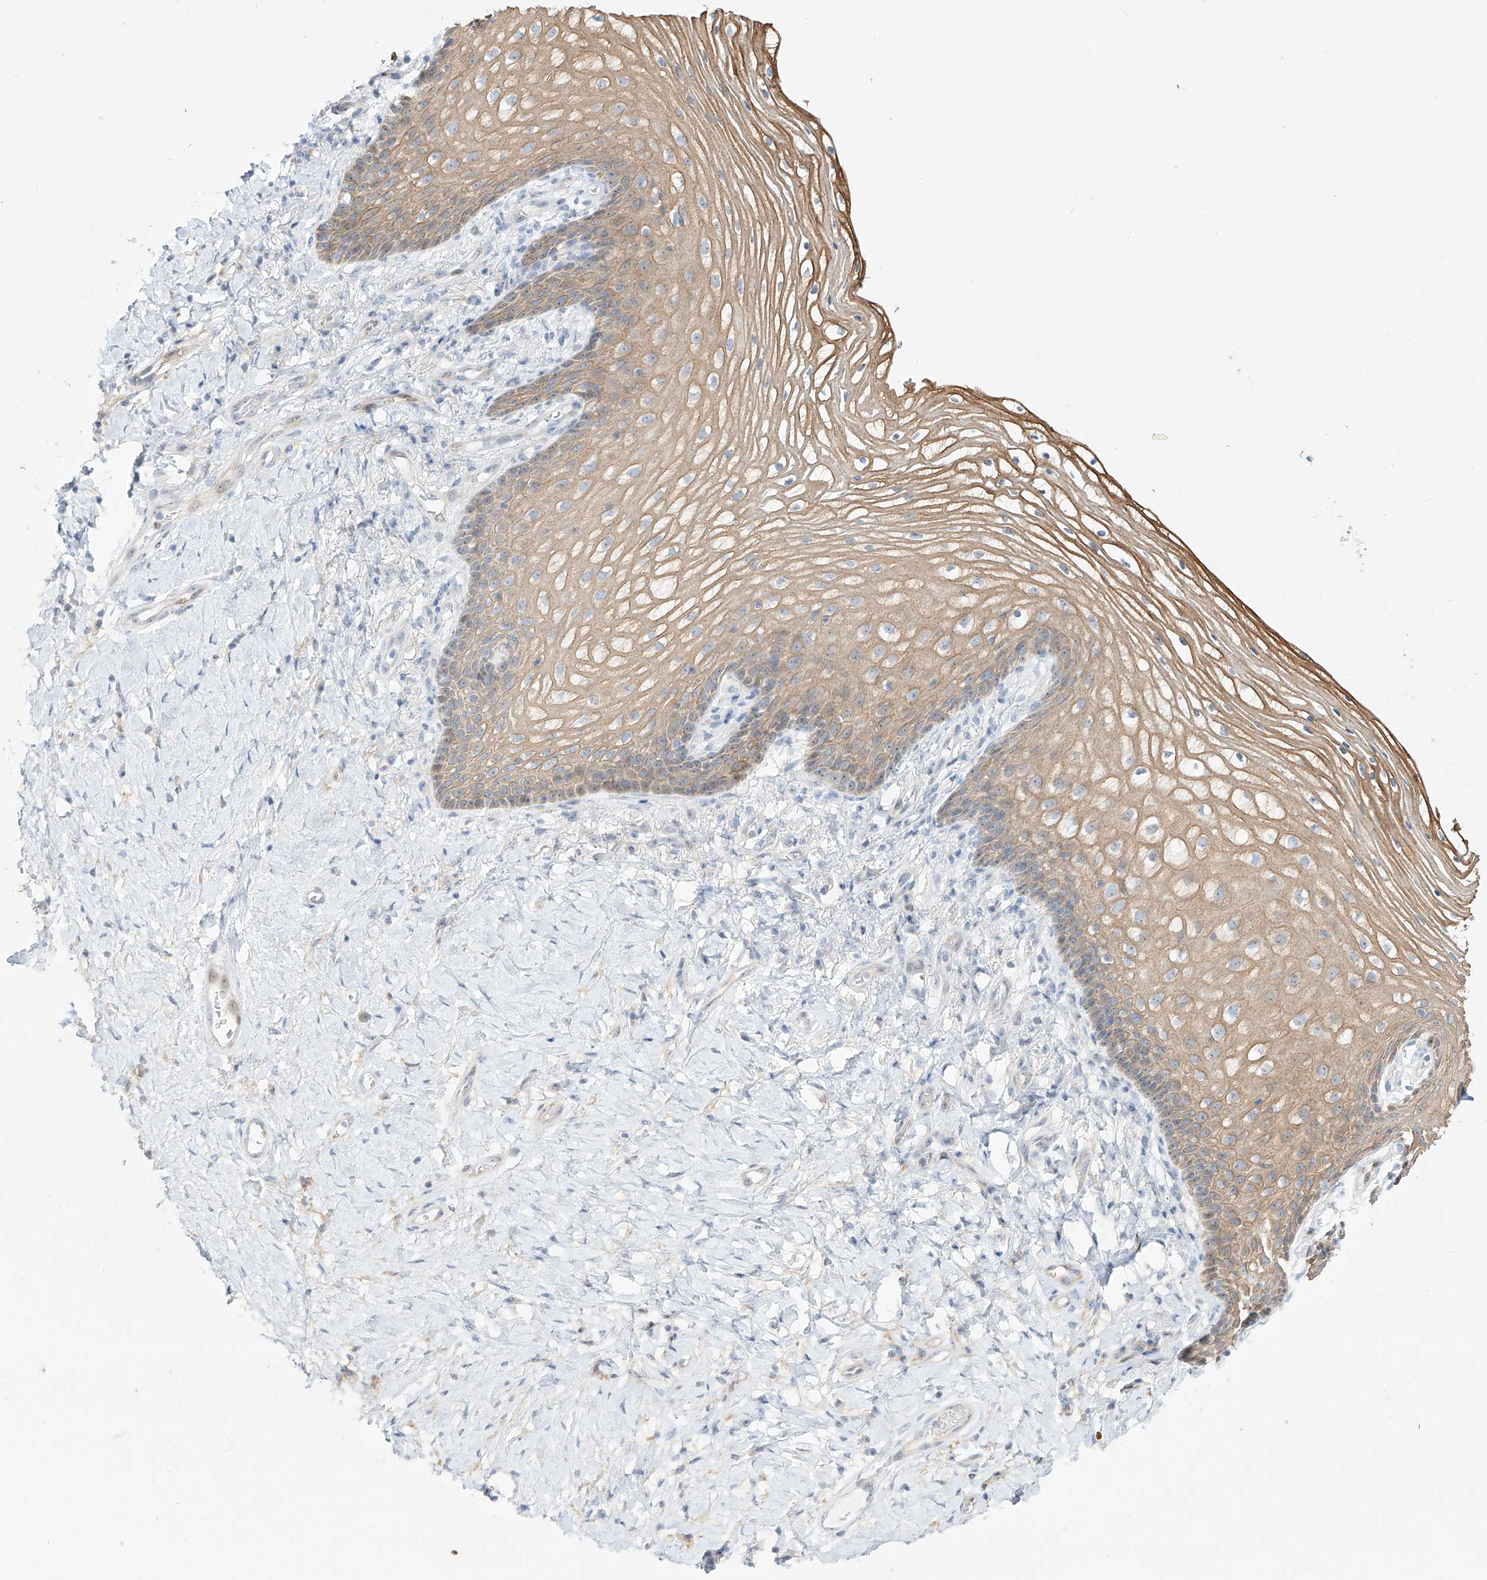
{"staining": {"intensity": "moderate", "quantity": "25%-75%", "location": "cytoplasmic/membranous"}, "tissue": "vagina", "cell_type": "Squamous epithelial cells", "image_type": "normal", "snomed": [{"axis": "morphology", "description": "Normal tissue, NOS"}, {"axis": "topography", "description": "Vagina"}], "caption": "This is an image of immunohistochemistry (IHC) staining of unremarkable vagina, which shows moderate expression in the cytoplasmic/membranous of squamous epithelial cells.", "gene": "SNU13", "patient": {"sex": "female", "age": 60}}